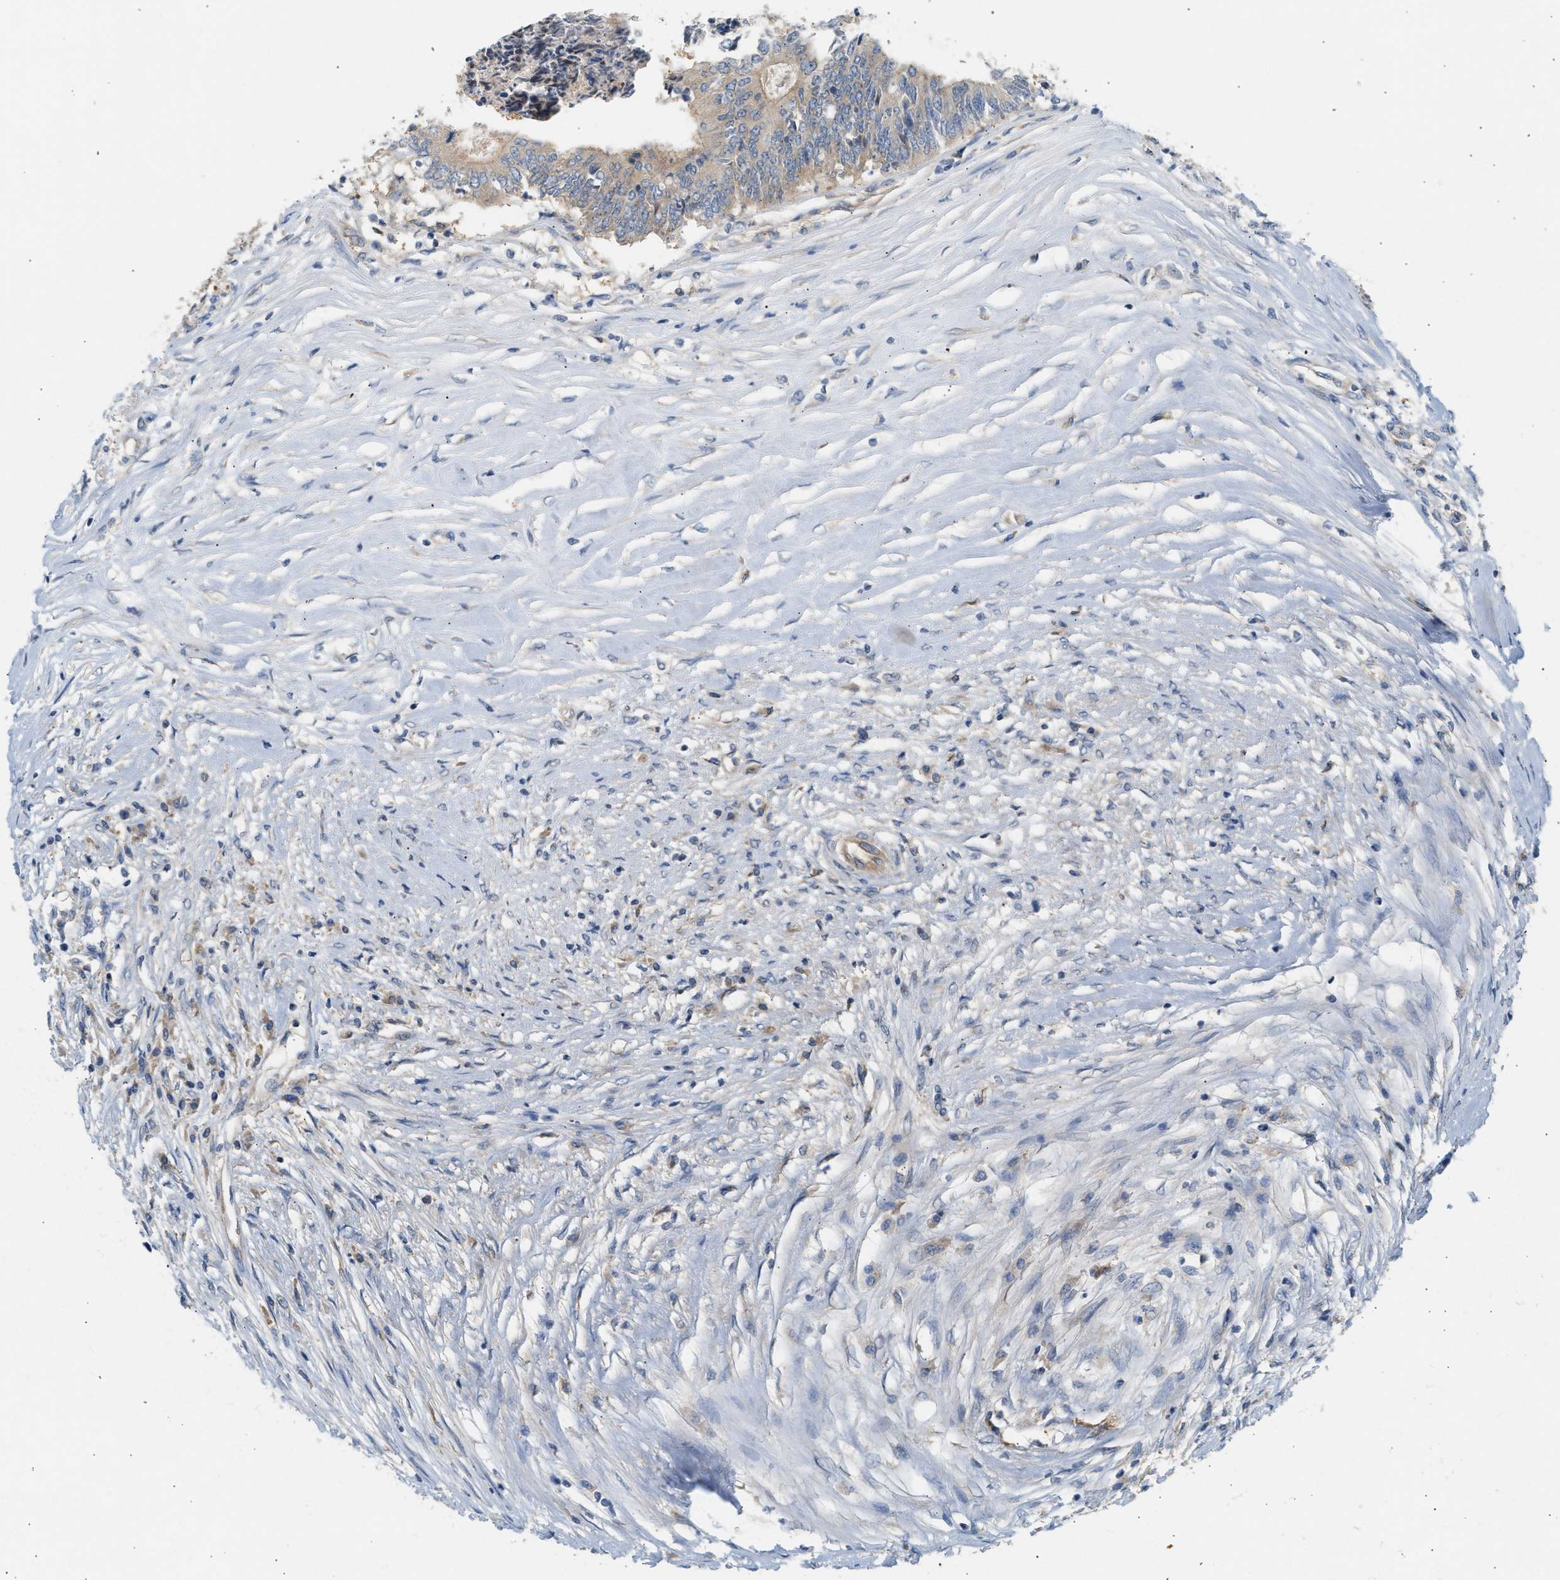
{"staining": {"intensity": "weak", "quantity": ">75%", "location": "cytoplasmic/membranous"}, "tissue": "colorectal cancer", "cell_type": "Tumor cells", "image_type": "cancer", "snomed": [{"axis": "morphology", "description": "Adenocarcinoma, NOS"}, {"axis": "topography", "description": "Rectum"}], "caption": "There is low levels of weak cytoplasmic/membranous expression in tumor cells of colorectal cancer (adenocarcinoma), as demonstrated by immunohistochemical staining (brown color).", "gene": "PAFAH1B1", "patient": {"sex": "male", "age": 63}}